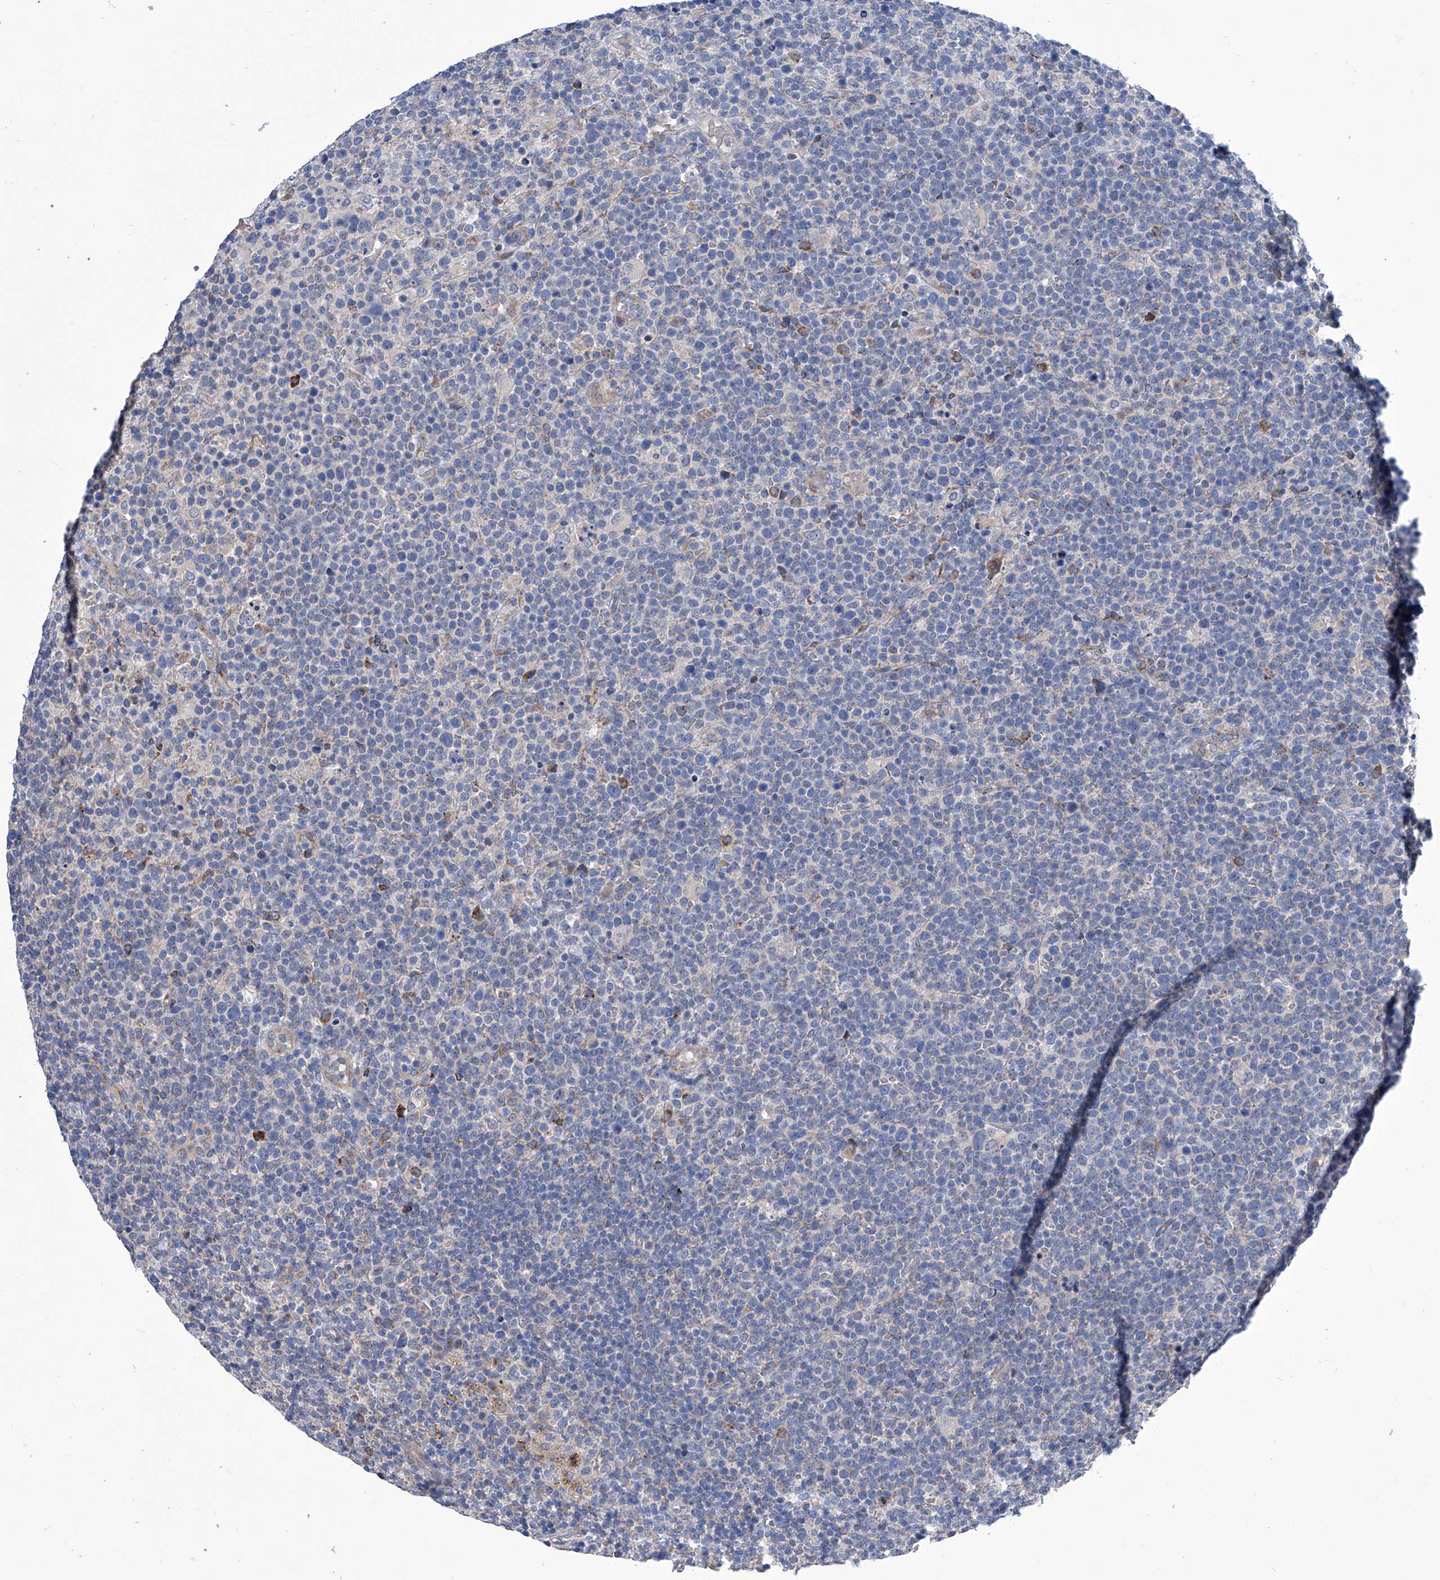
{"staining": {"intensity": "negative", "quantity": "none", "location": "none"}, "tissue": "lymphoma", "cell_type": "Tumor cells", "image_type": "cancer", "snomed": [{"axis": "morphology", "description": "Malignant lymphoma, non-Hodgkin's type, High grade"}, {"axis": "topography", "description": "Lymph node"}], "caption": "Immunohistochemistry (IHC) of human lymphoma reveals no staining in tumor cells.", "gene": "TJAP1", "patient": {"sex": "male", "age": 61}}